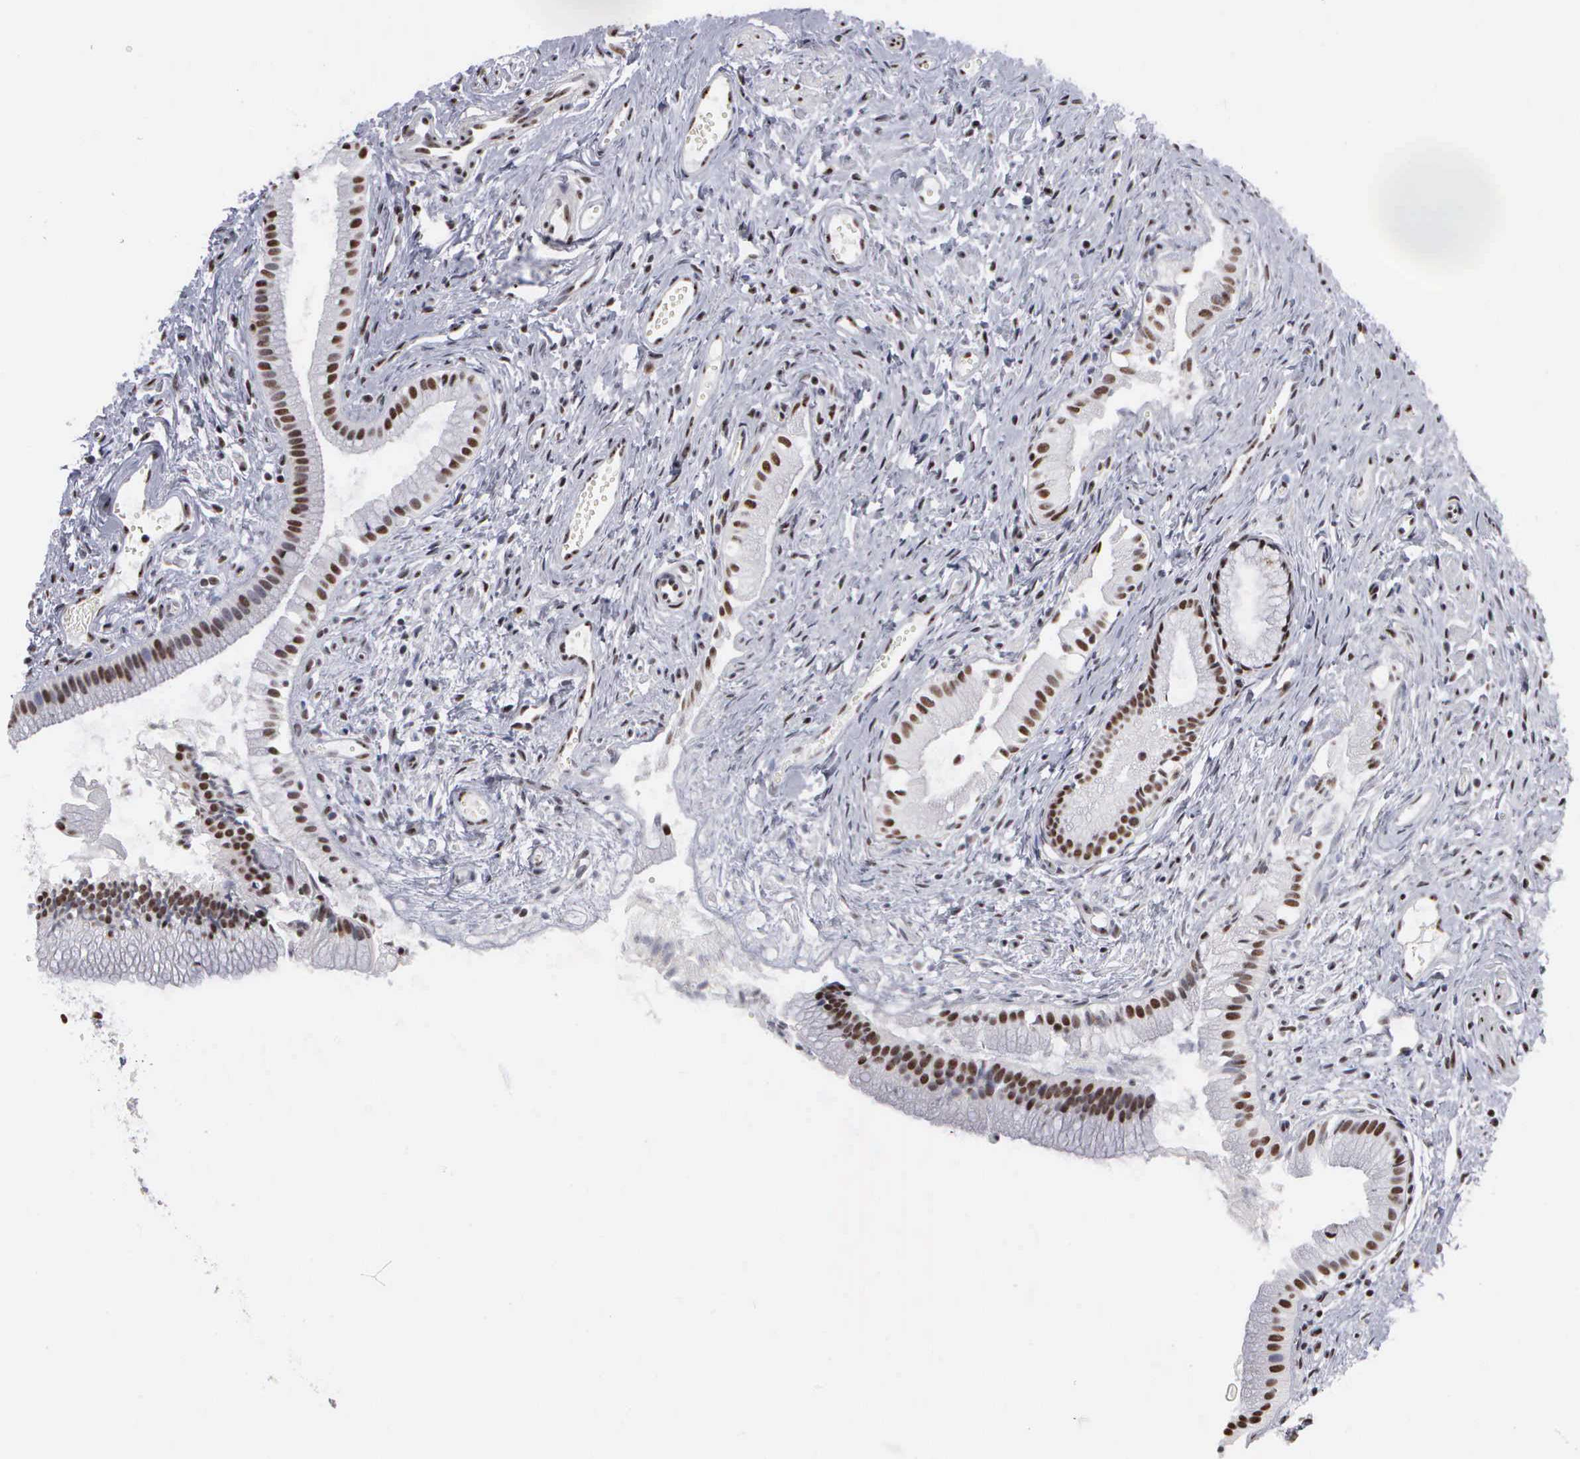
{"staining": {"intensity": "strong", "quantity": ">75%", "location": "nuclear"}, "tissue": "gallbladder", "cell_type": "Glandular cells", "image_type": "normal", "snomed": [{"axis": "morphology", "description": "Normal tissue, NOS"}, {"axis": "topography", "description": "Gallbladder"}], "caption": "Gallbladder stained for a protein (brown) displays strong nuclear positive expression in about >75% of glandular cells.", "gene": "KIAA0586", "patient": {"sex": "female", "age": 58}}